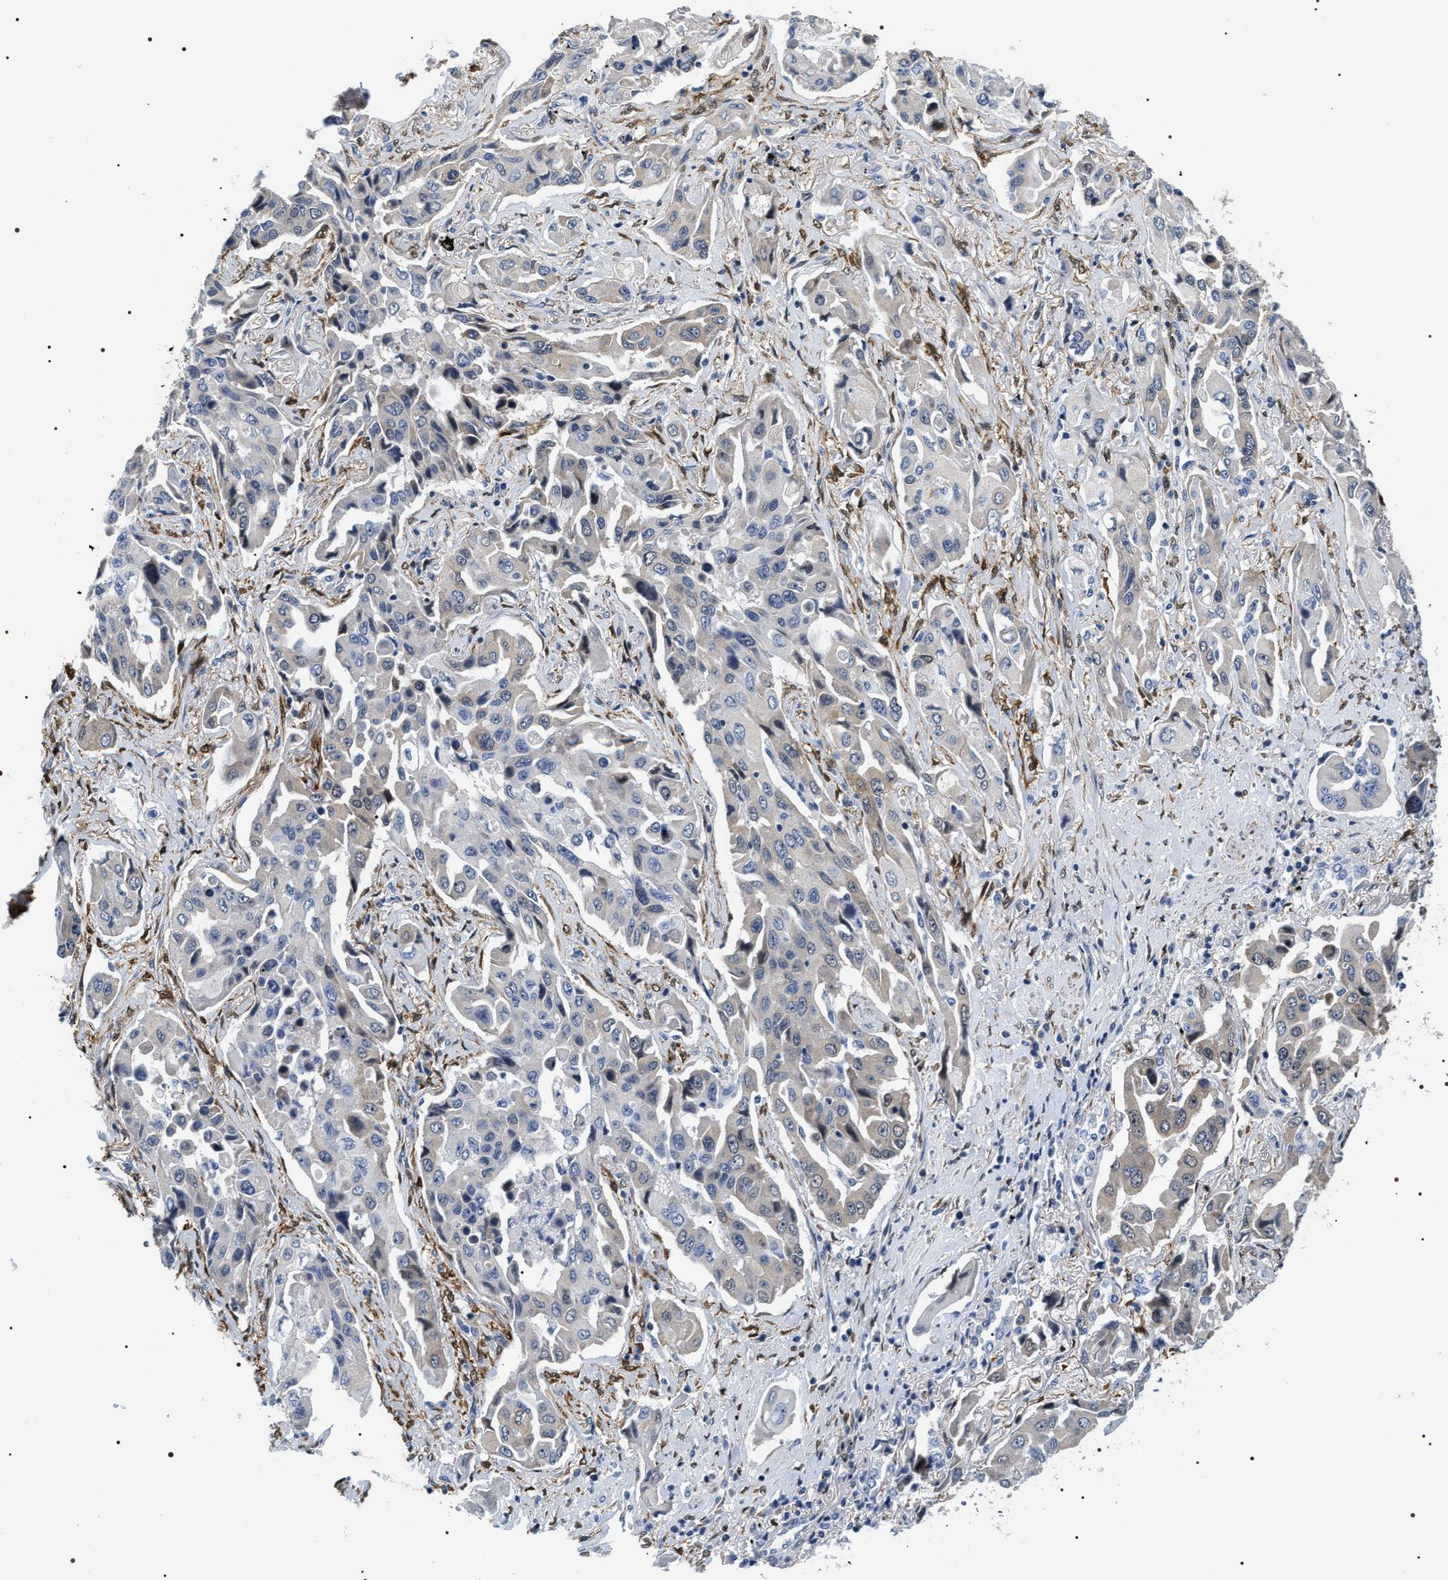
{"staining": {"intensity": "negative", "quantity": "none", "location": "none"}, "tissue": "lung cancer", "cell_type": "Tumor cells", "image_type": "cancer", "snomed": [{"axis": "morphology", "description": "Adenocarcinoma, NOS"}, {"axis": "topography", "description": "Lung"}], "caption": "Immunohistochemistry (IHC) micrograph of neoplastic tissue: human lung cancer stained with DAB displays no significant protein expression in tumor cells.", "gene": "BAG2", "patient": {"sex": "female", "age": 65}}